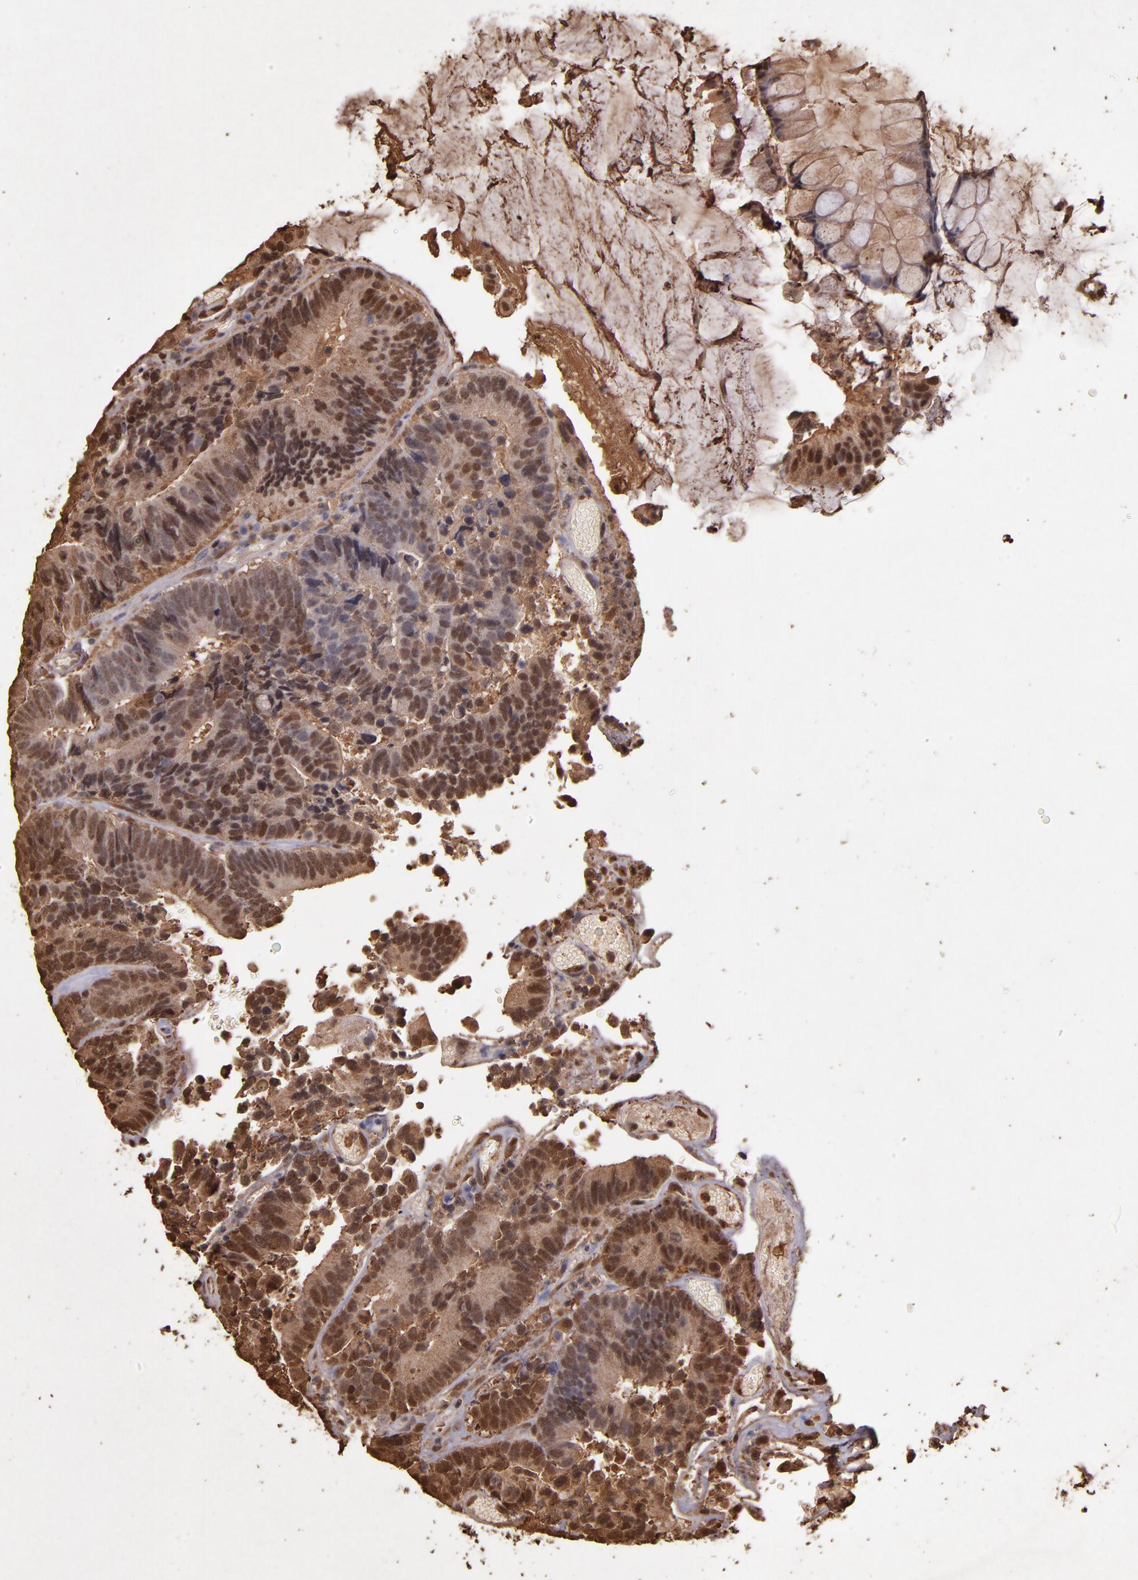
{"staining": {"intensity": "moderate", "quantity": ">75%", "location": "cytoplasmic/membranous,nuclear"}, "tissue": "colorectal cancer", "cell_type": "Tumor cells", "image_type": "cancer", "snomed": [{"axis": "morphology", "description": "Normal tissue, NOS"}, {"axis": "morphology", "description": "Adenocarcinoma, NOS"}, {"axis": "topography", "description": "Colon"}], "caption": "Colorectal adenocarcinoma stained with a protein marker displays moderate staining in tumor cells.", "gene": "S100A6", "patient": {"sex": "female", "age": 78}}